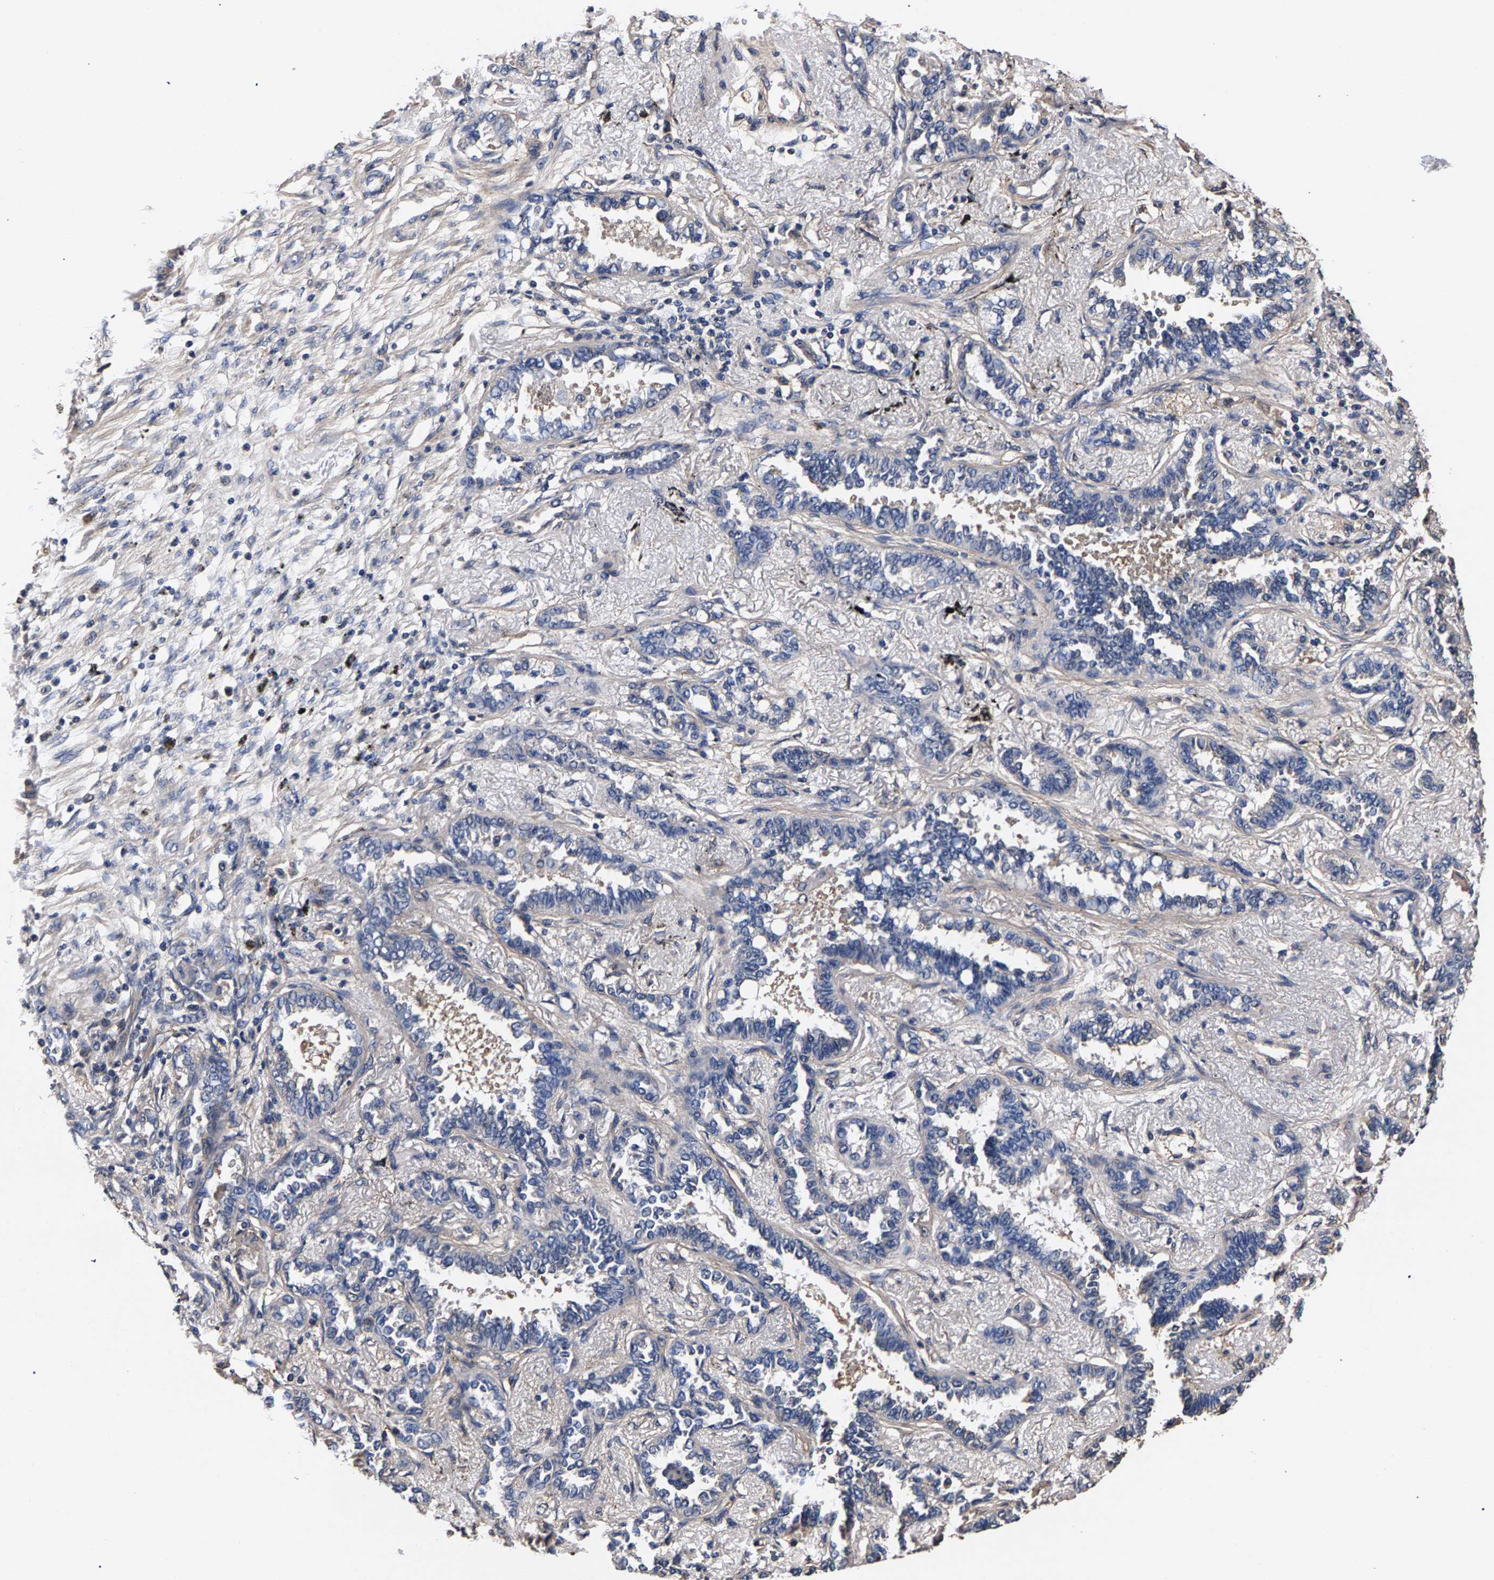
{"staining": {"intensity": "negative", "quantity": "none", "location": "none"}, "tissue": "lung cancer", "cell_type": "Tumor cells", "image_type": "cancer", "snomed": [{"axis": "morphology", "description": "Adenocarcinoma, NOS"}, {"axis": "topography", "description": "Lung"}], "caption": "Photomicrograph shows no significant protein positivity in tumor cells of lung cancer.", "gene": "MARCHF7", "patient": {"sex": "male", "age": 59}}